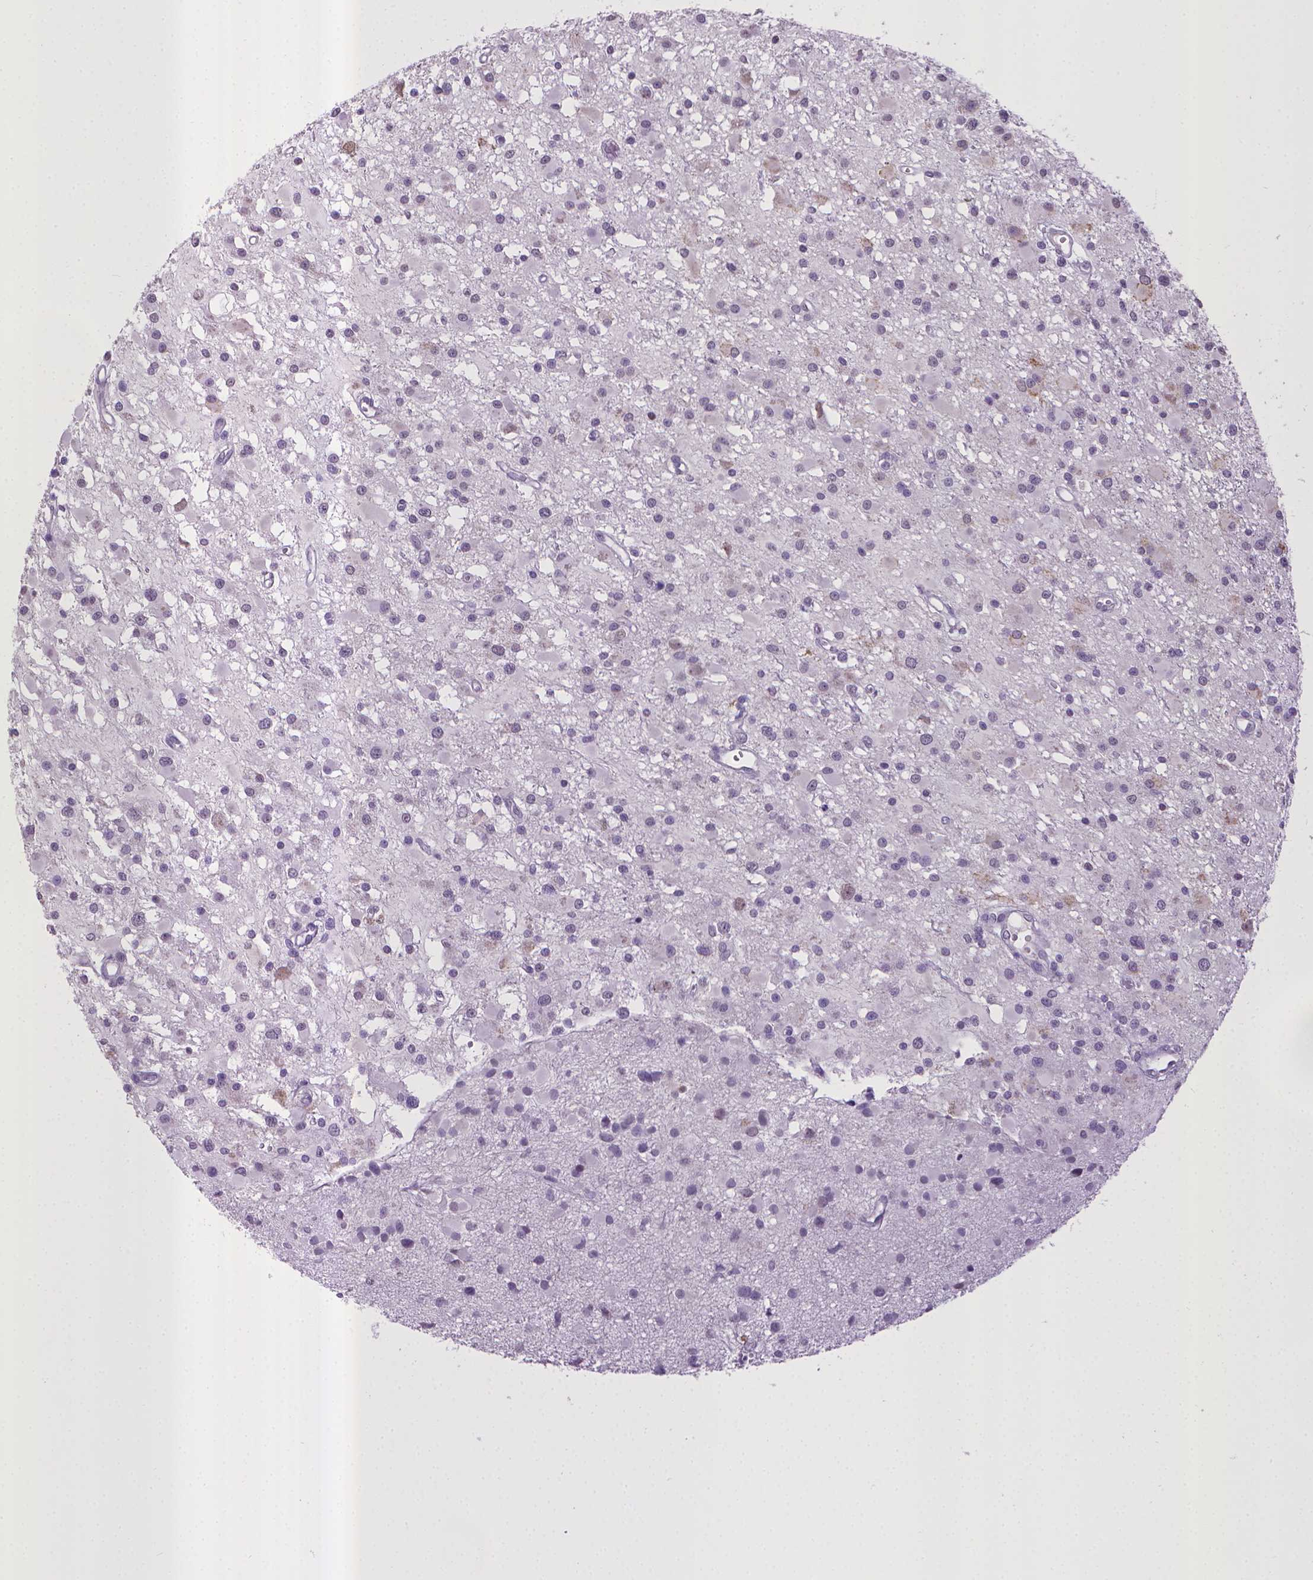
{"staining": {"intensity": "negative", "quantity": "none", "location": "none"}, "tissue": "glioma", "cell_type": "Tumor cells", "image_type": "cancer", "snomed": [{"axis": "morphology", "description": "Glioma, malignant, High grade"}, {"axis": "topography", "description": "Brain"}], "caption": "IHC image of human glioma stained for a protein (brown), which demonstrates no staining in tumor cells.", "gene": "KMO", "patient": {"sex": "male", "age": 54}}